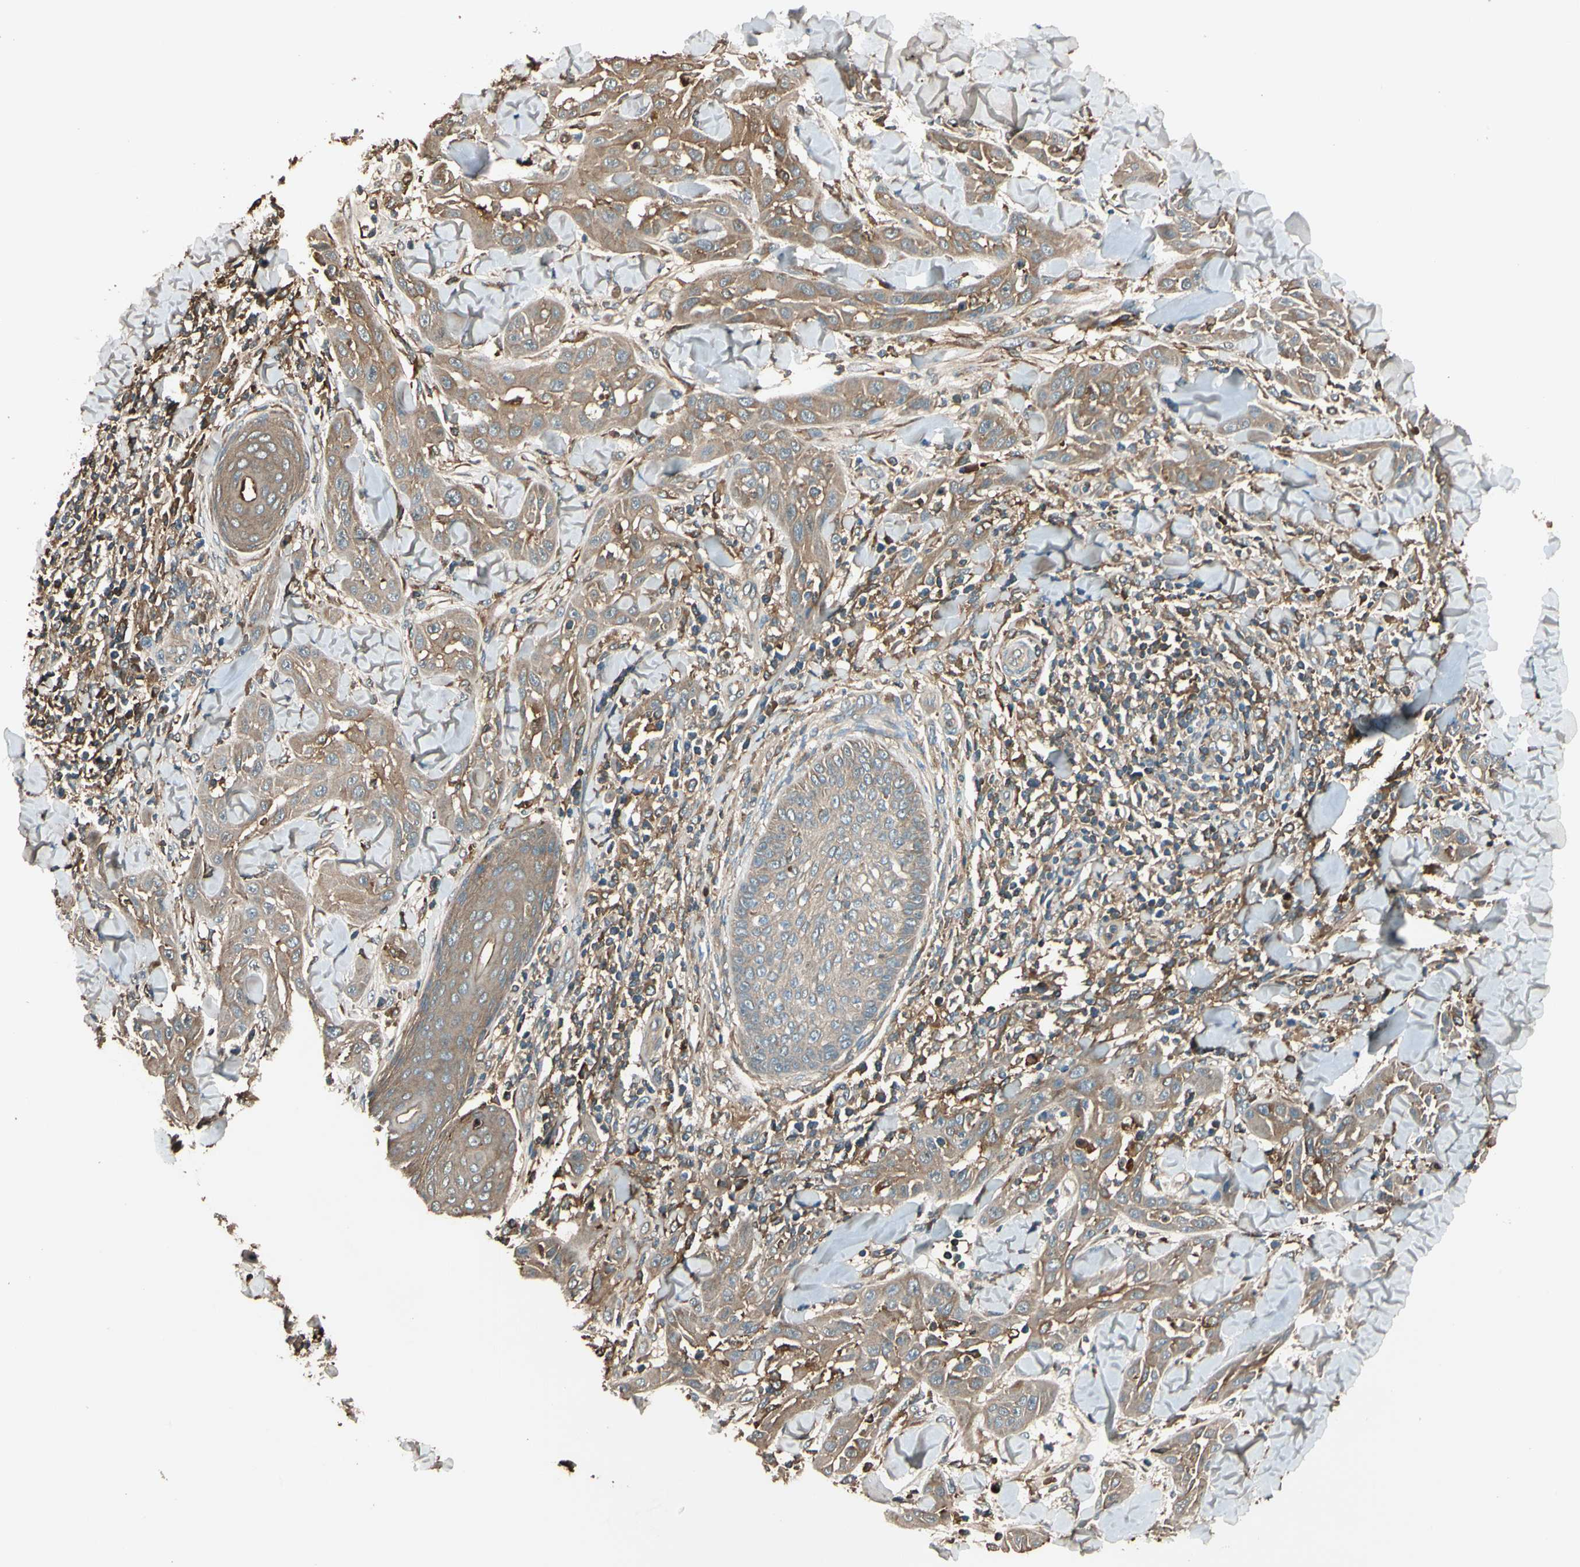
{"staining": {"intensity": "weak", "quantity": ">75%", "location": "cytoplasmic/membranous"}, "tissue": "skin cancer", "cell_type": "Tumor cells", "image_type": "cancer", "snomed": [{"axis": "morphology", "description": "Squamous cell carcinoma, NOS"}, {"axis": "topography", "description": "Skin"}], "caption": "Weak cytoplasmic/membranous staining is seen in about >75% of tumor cells in squamous cell carcinoma (skin).", "gene": "STX11", "patient": {"sex": "male", "age": 24}}